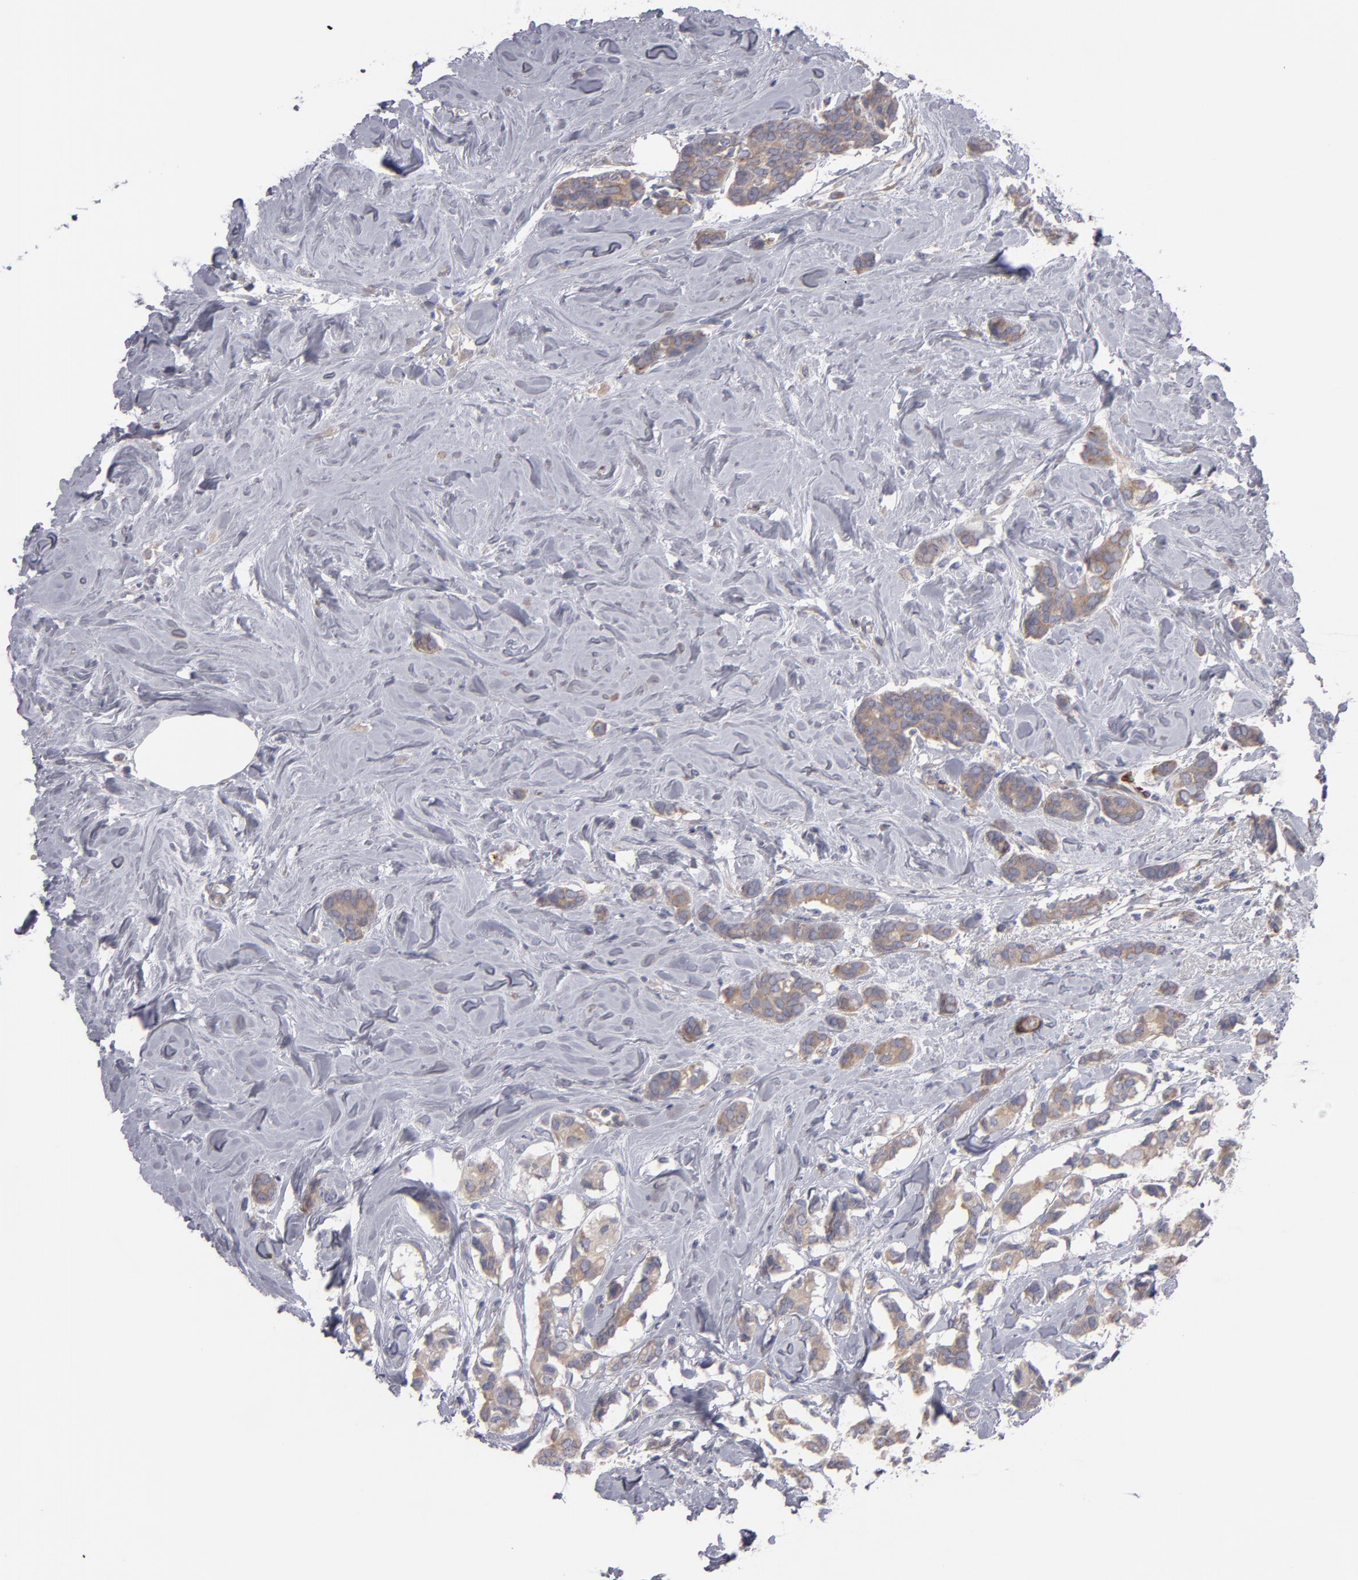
{"staining": {"intensity": "weak", "quantity": ">75%", "location": "cytoplasmic/membranous"}, "tissue": "breast cancer", "cell_type": "Tumor cells", "image_type": "cancer", "snomed": [{"axis": "morphology", "description": "Duct carcinoma"}, {"axis": "topography", "description": "Breast"}], "caption": "Immunohistochemistry of breast intraductal carcinoma demonstrates low levels of weak cytoplasmic/membranous positivity in approximately >75% of tumor cells.", "gene": "SLMAP", "patient": {"sex": "female", "age": 84}}